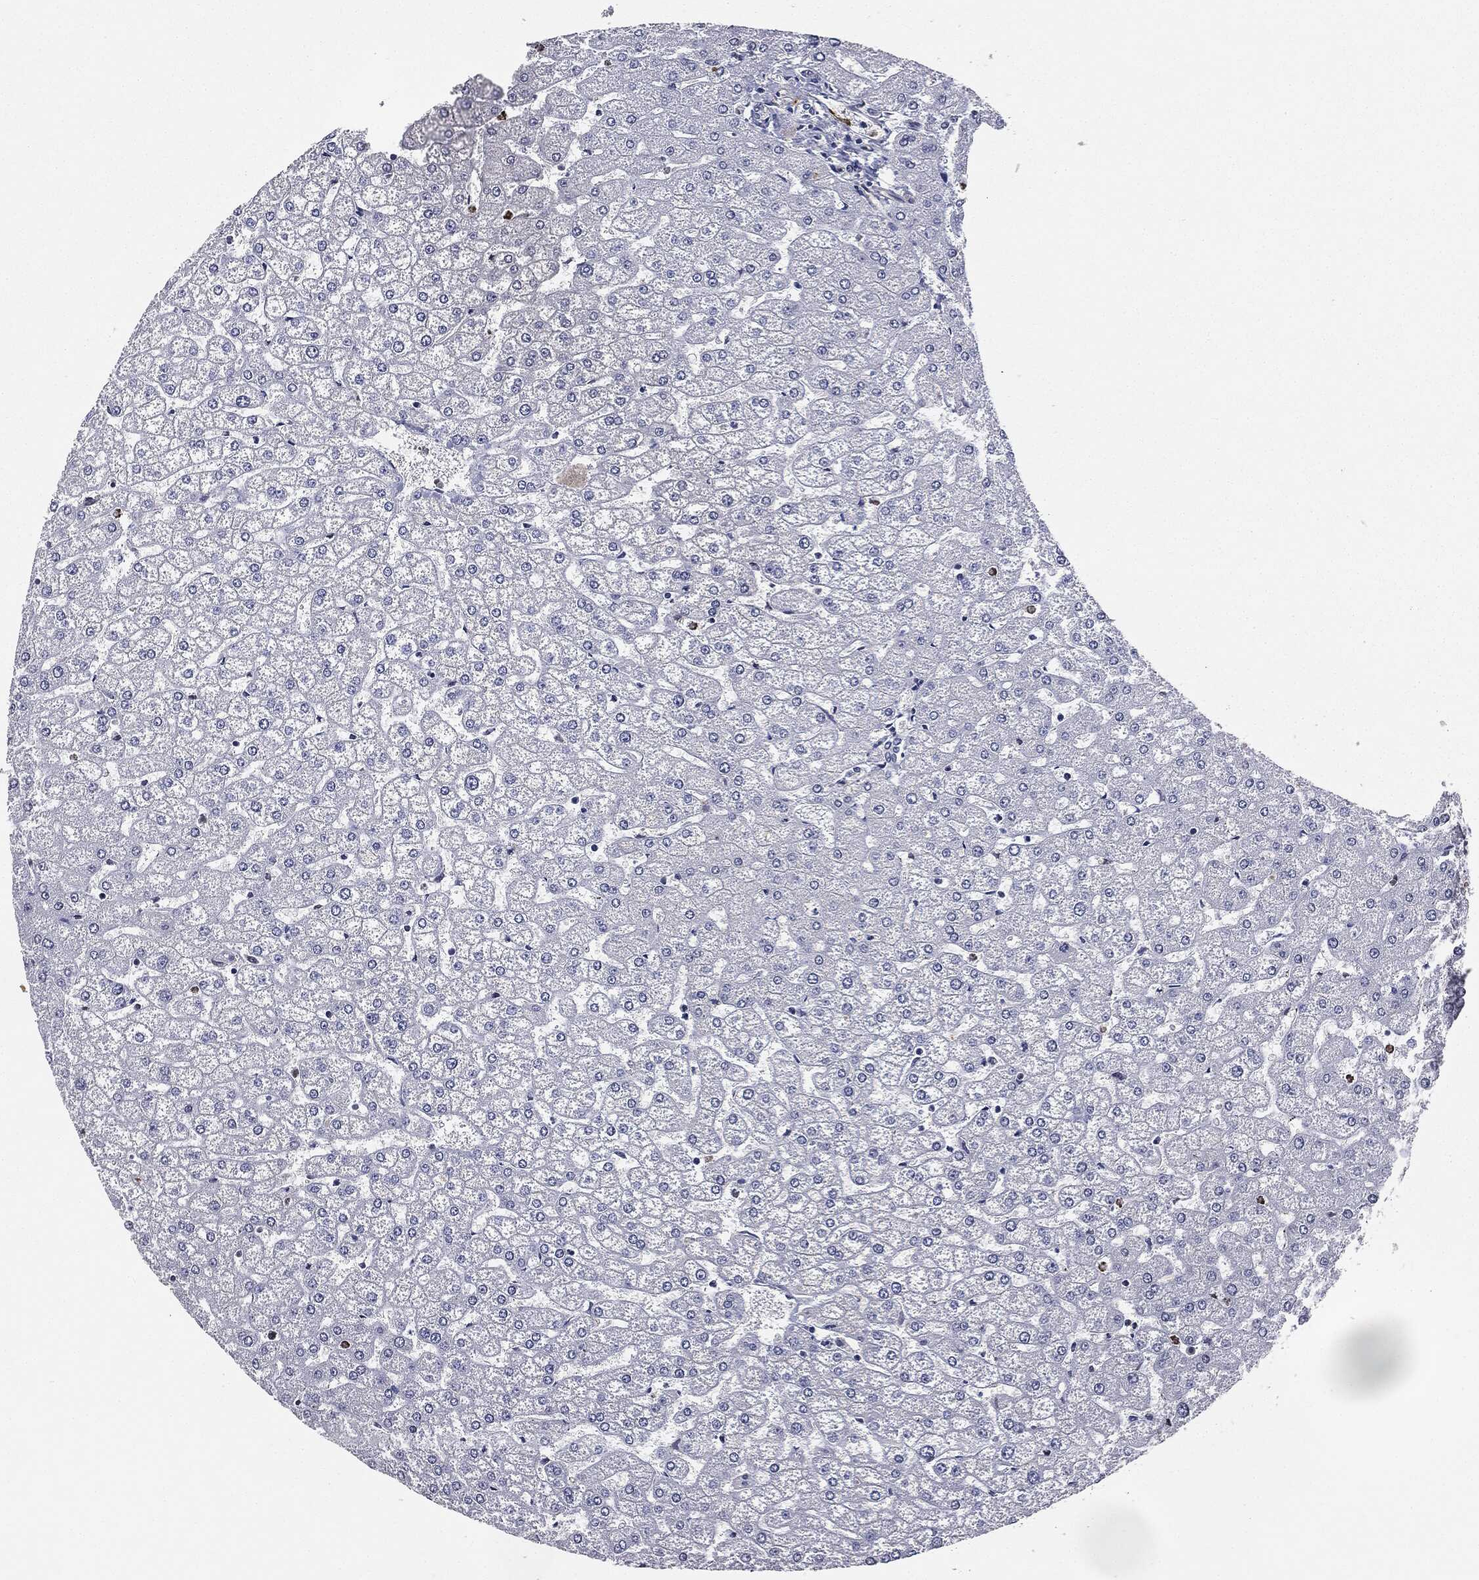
{"staining": {"intensity": "negative", "quantity": "none", "location": "none"}, "tissue": "liver", "cell_type": "Cholangiocytes", "image_type": "normal", "snomed": [{"axis": "morphology", "description": "Normal tissue, NOS"}, {"axis": "topography", "description": "Liver"}], "caption": "The micrograph shows no significant positivity in cholangiocytes of liver. (DAB (3,3'-diaminobenzidine) IHC, high magnification).", "gene": "TBC1D22A", "patient": {"sex": "female", "age": 32}}